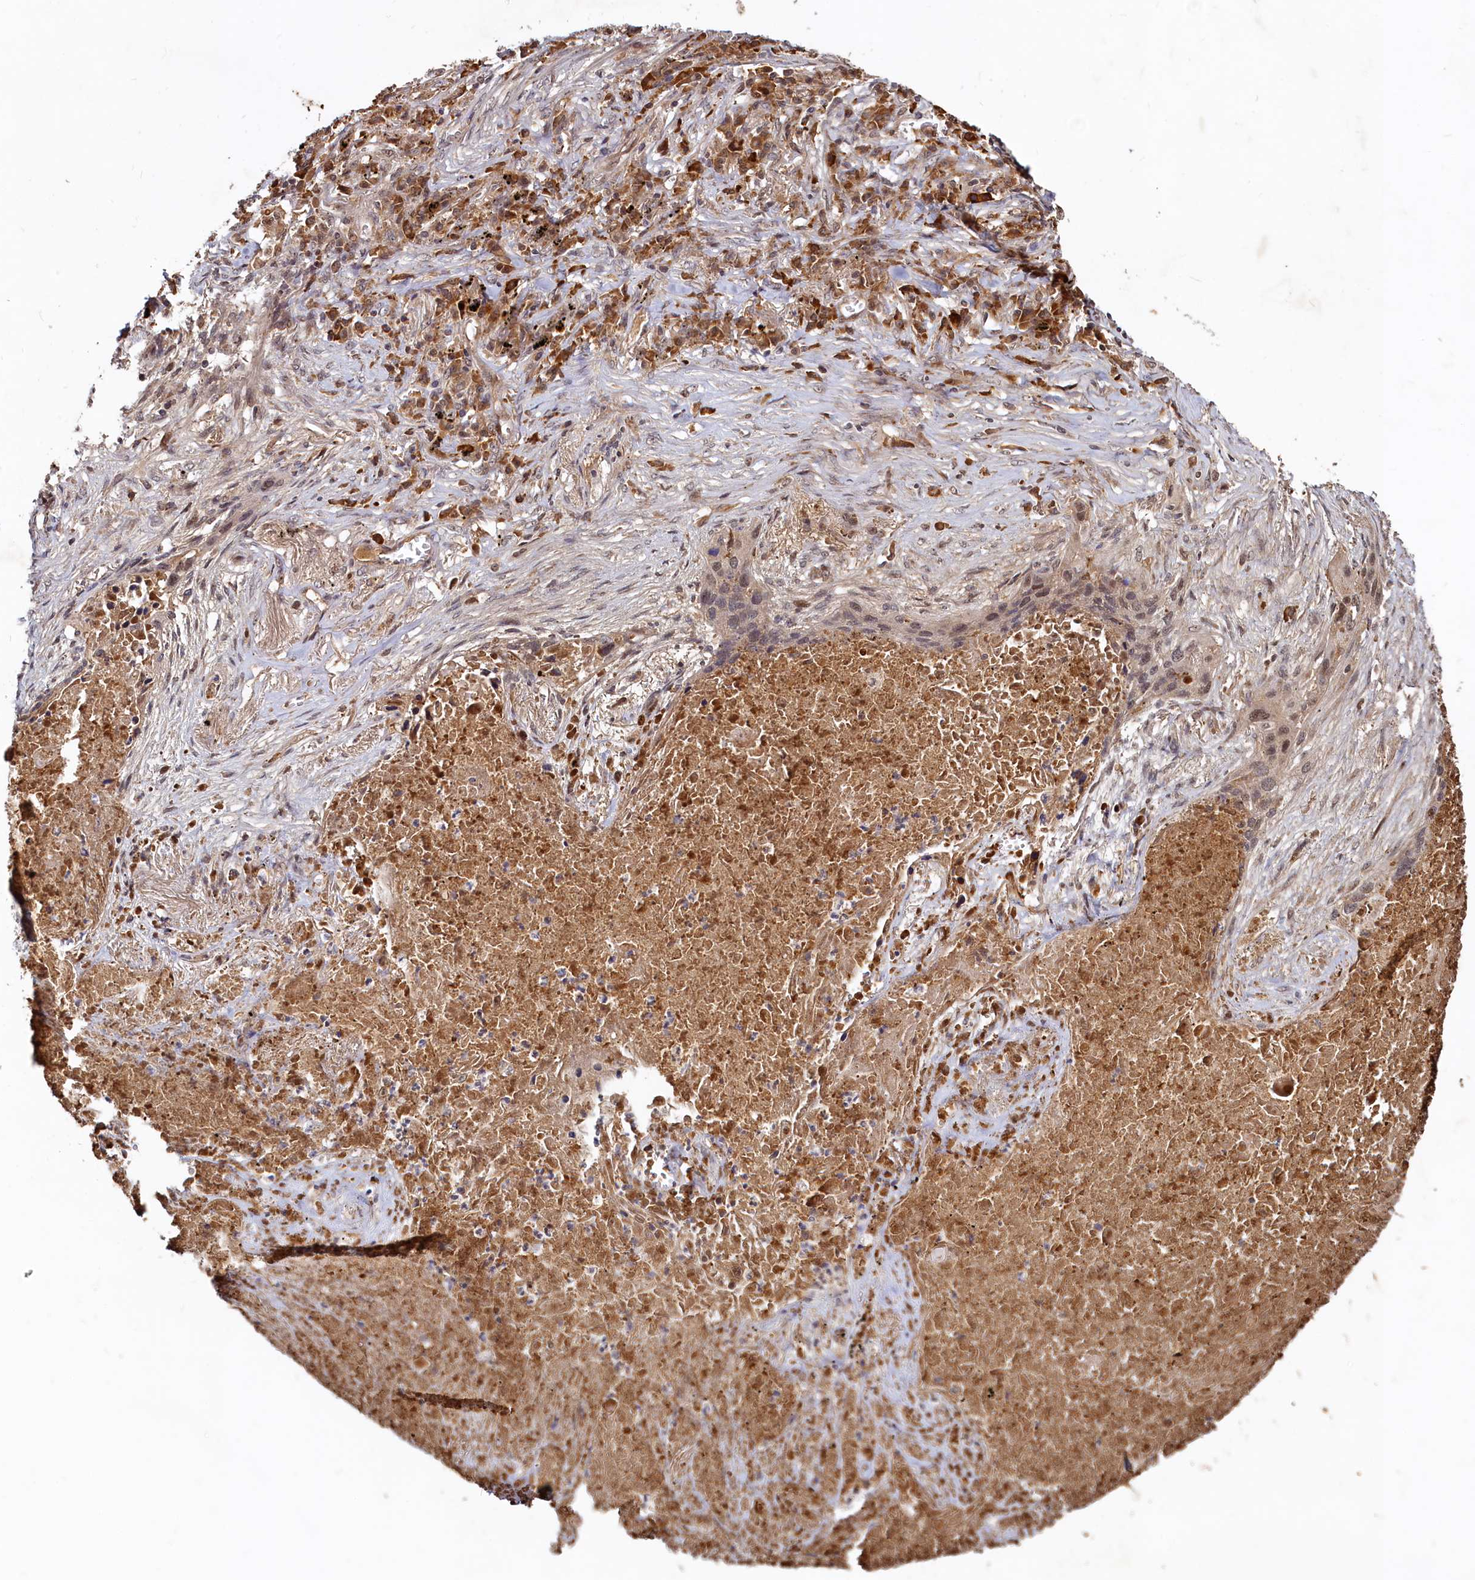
{"staining": {"intensity": "weak", "quantity": "<25%", "location": "nuclear"}, "tissue": "lung cancer", "cell_type": "Tumor cells", "image_type": "cancer", "snomed": [{"axis": "morphology", "description": "Squamous cell carcinoma, NOS"}, {"axis": "topography", "description": "Lung"}], "caption": "Tumor cells show no significant positivity in squamous cell carcinoma (lung).", "gene": "TRAPPC4", "patient": {"sex": "female", "age": 63}}